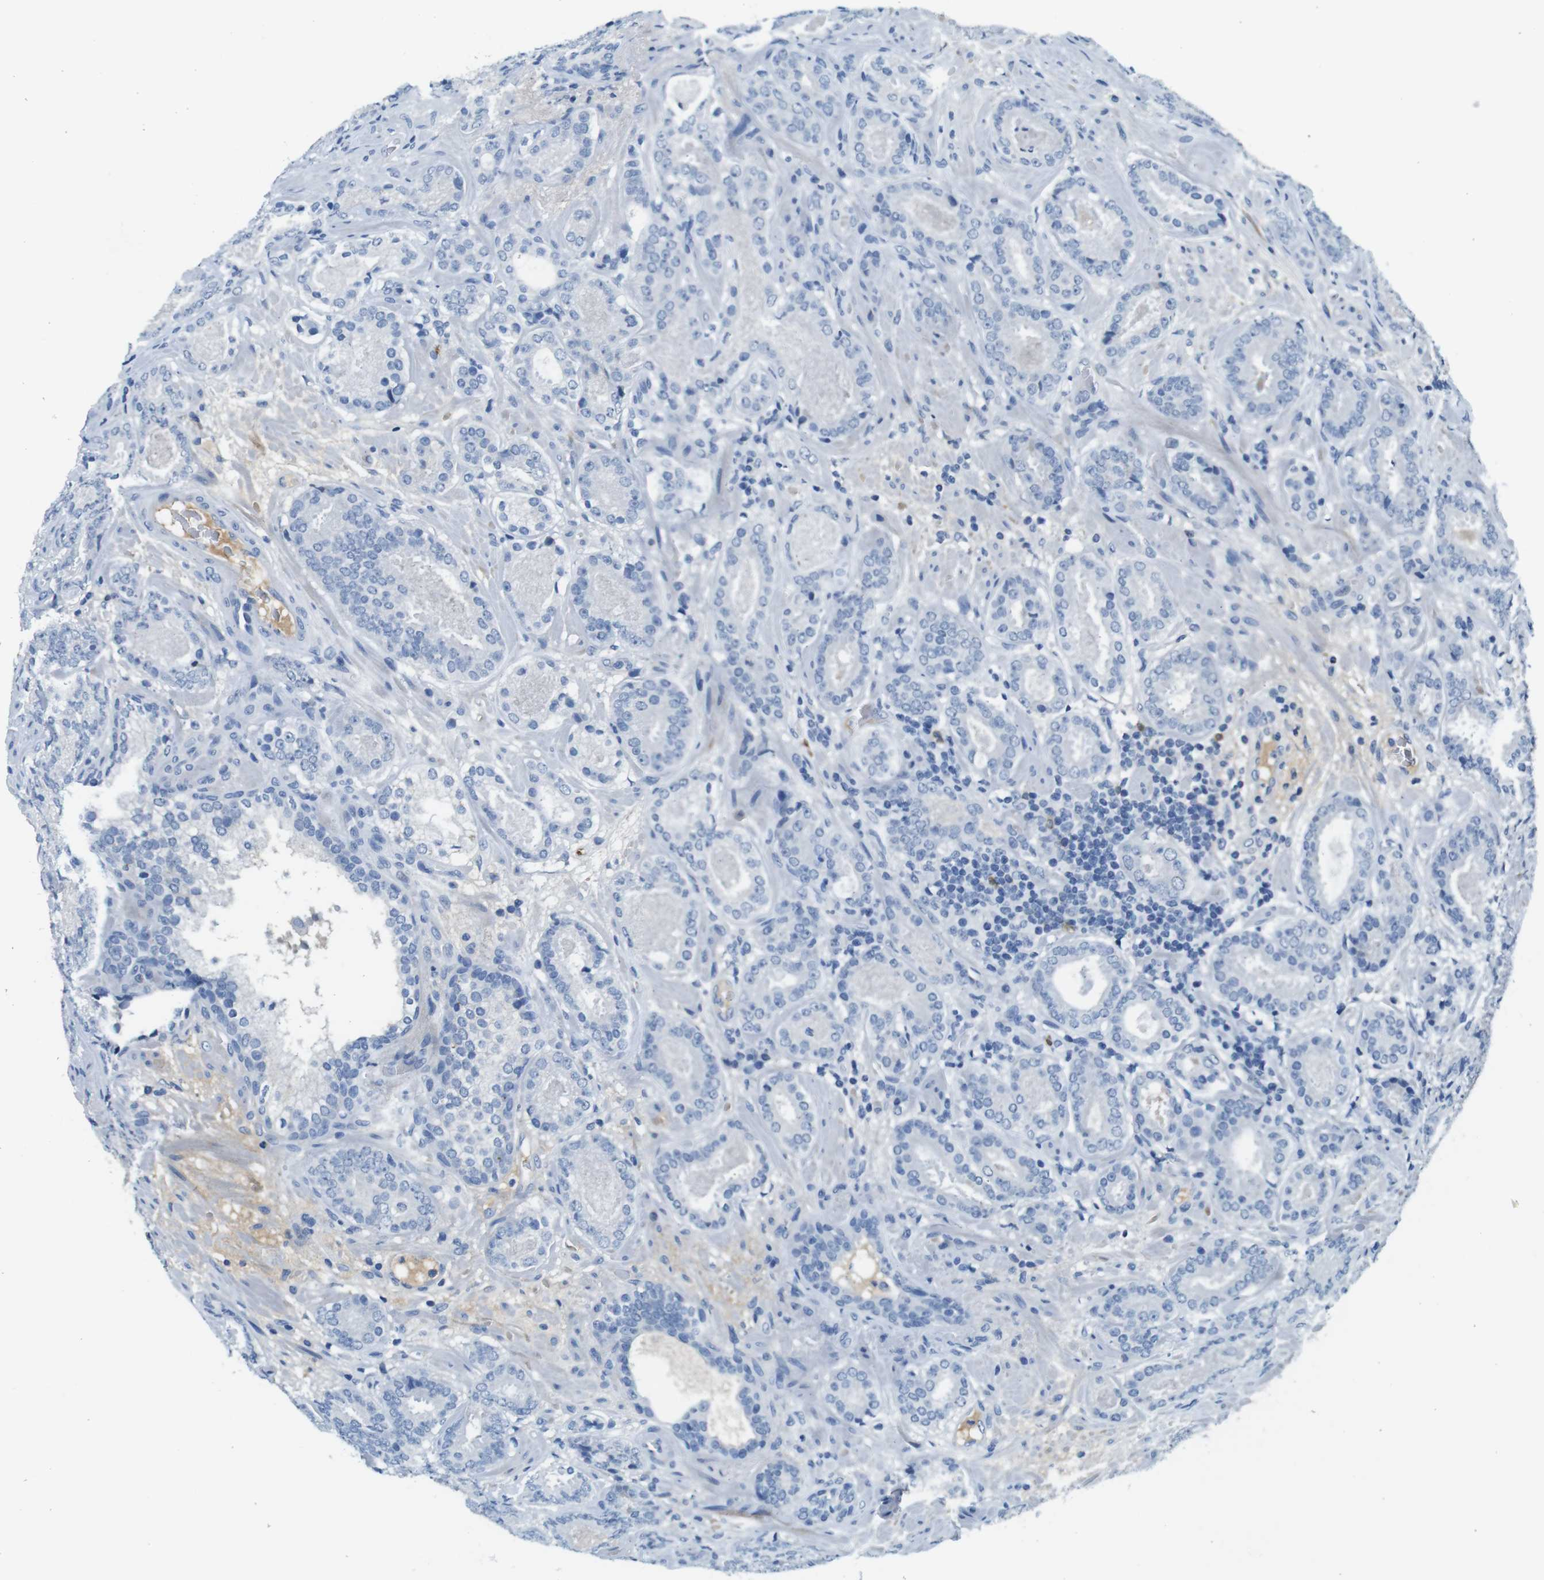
{"staining": {"intensity": "negative", "quantity": "none", "location": "none"}, "tissue": "prostate cancer", "cell_type": "Tumor cells", "image_type": "cancer", "snomed": [{"axis": "morphology", "description": "Adenocarcinoma, Low grade"}, {"axis": "topography", "description": "Prostate"}], "caption": "This is an IHC histopathology image of human prostate cancer (adenocarcinoma (low-grade)). There is no positivity in tumor cells.", "gene": "IGHD", "patient": {"sex": "male", "age": 69}}